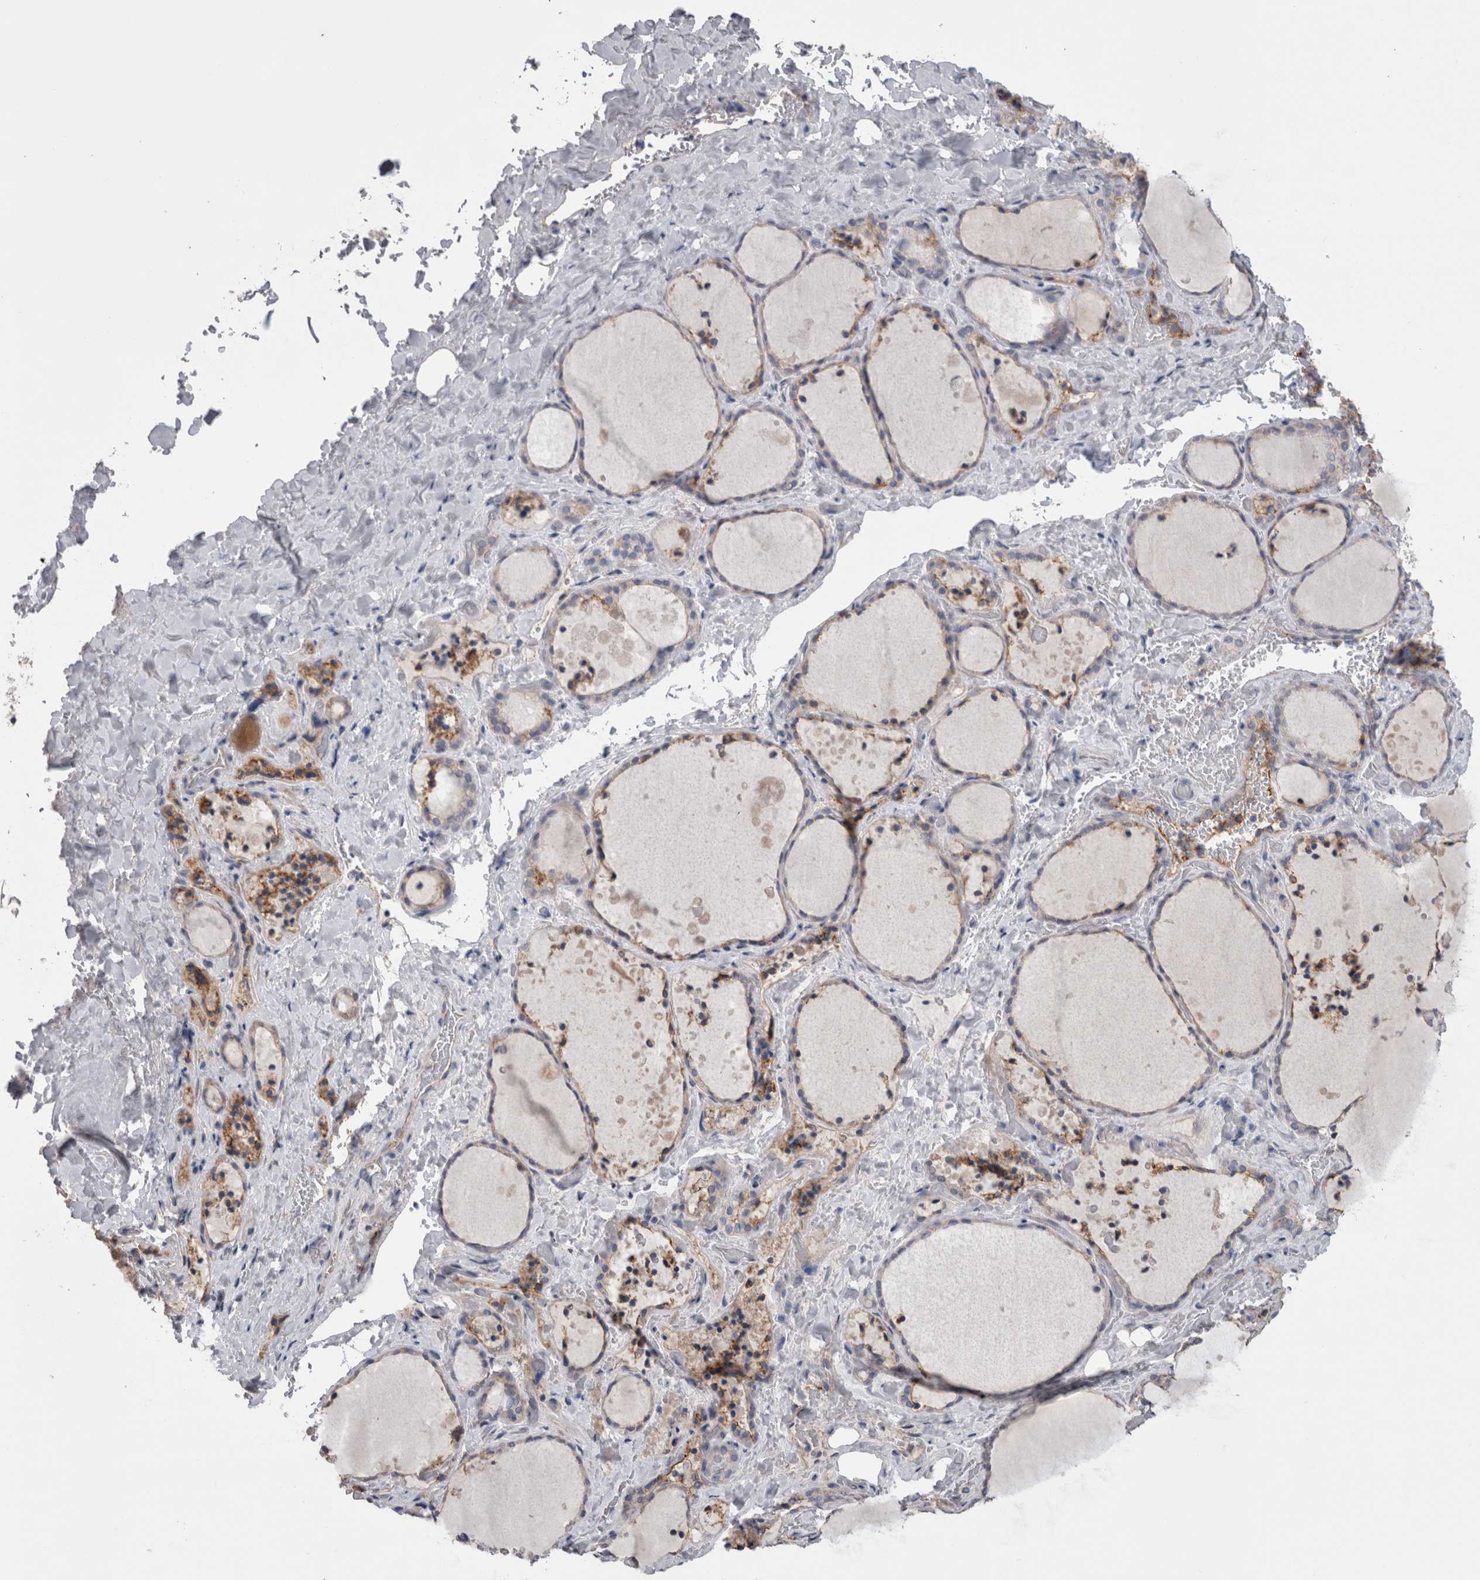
{"staining": {"intensity": "weak", "quantity": "25%-75%", "location": "cytoplasmic/membranous"}, "tissue": "thyroid gland", "cell_type": "Glandular cells", "image_type": "normal", "snomed": [{"axis": "morphology", "description": "Normal tissue, NOS"}, {"axis": "topography", "description": "Thyroid gland"}], "caption": "Weak cytoplasmic/membranous positivity is seen in about 25%-75% of glandular cells in benign thyroid gland.", "gene": "NECTIN2", "patient": {"sex": "female", "age": 44}}